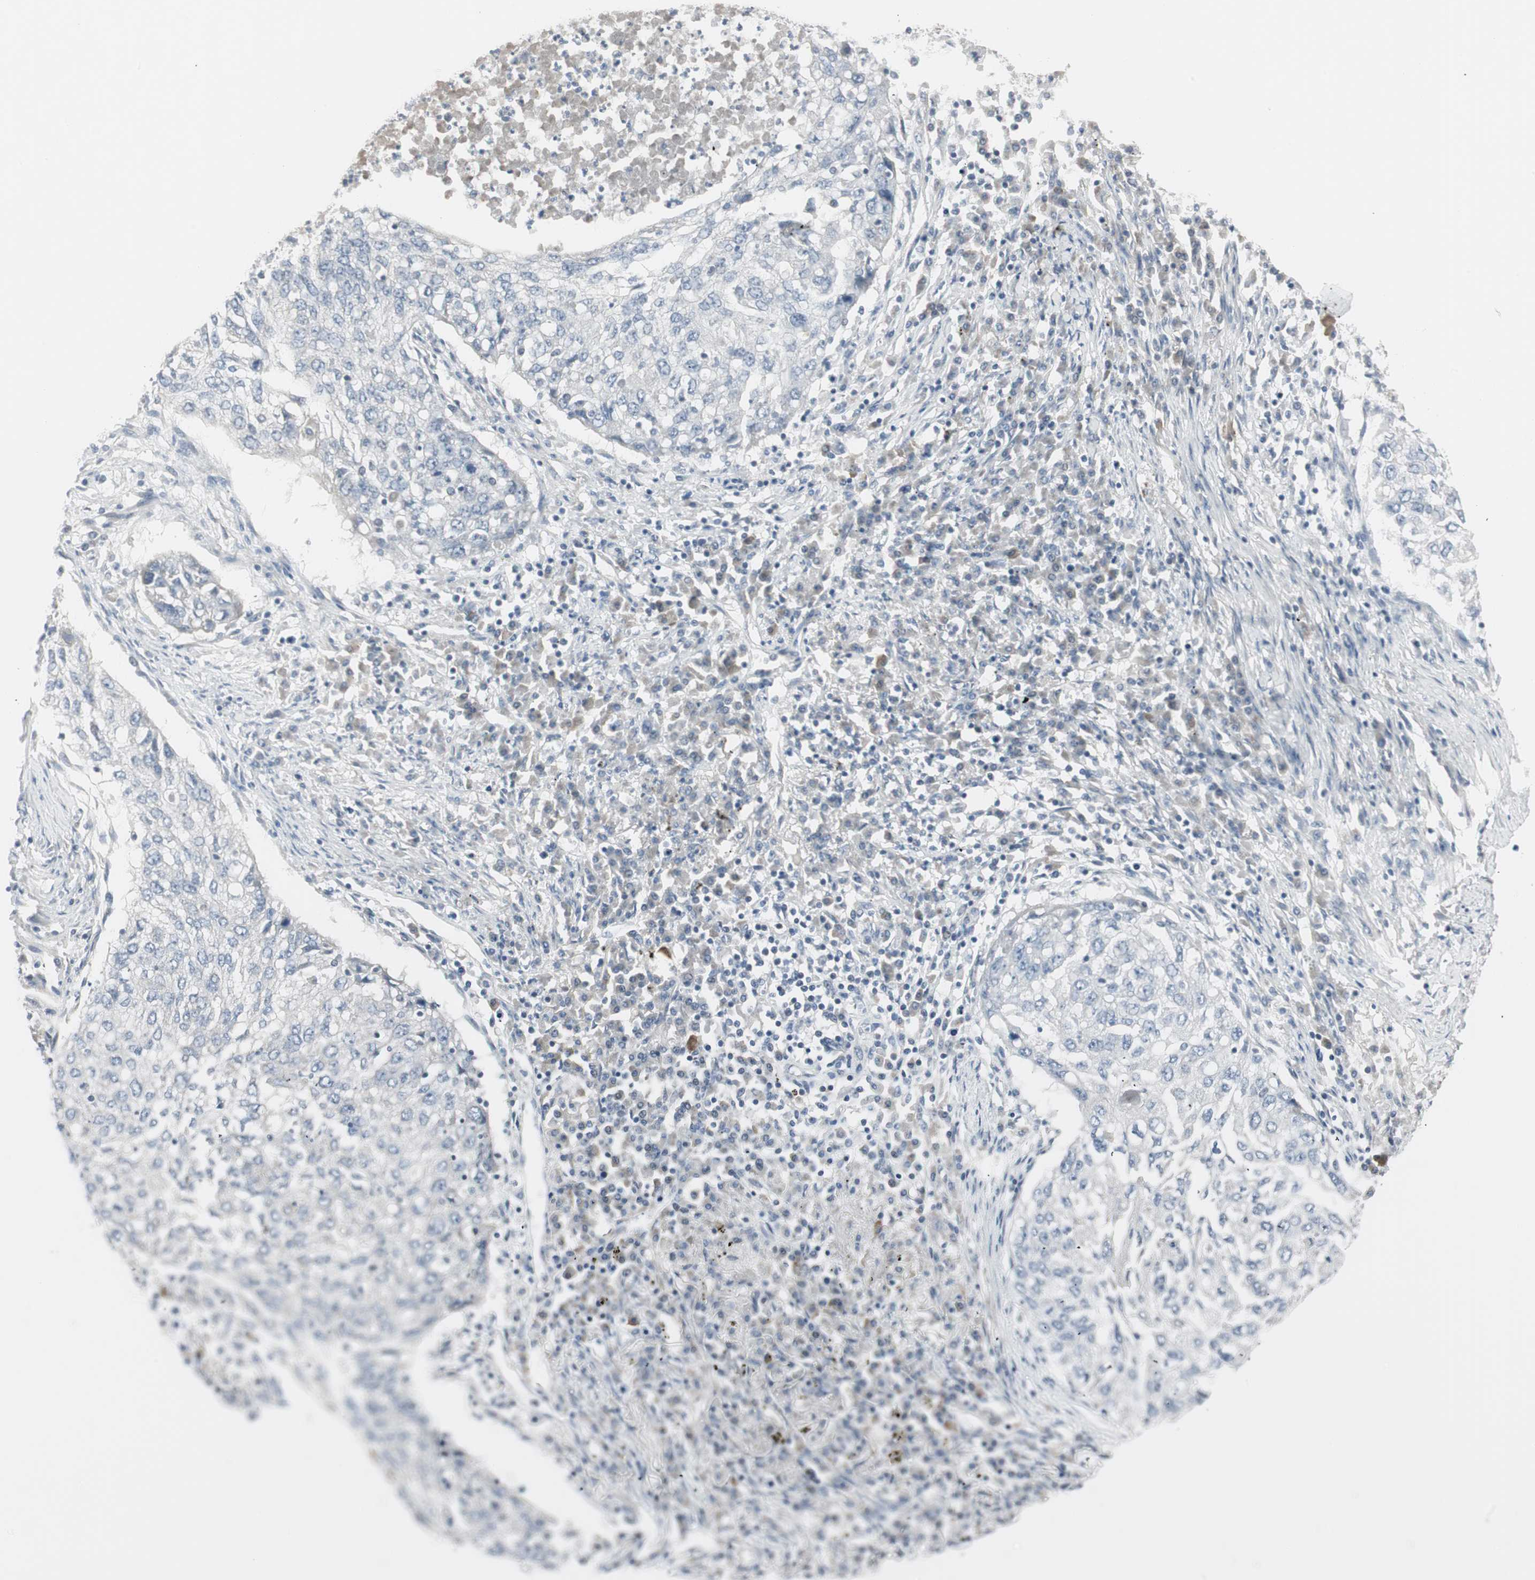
{"staining": {"intensity": "negative", "quantity": "none", "location": "none"}, "tissue": "lung cancer", "cell_type": "Tumor cells", "image_type": "cancer", "snomed": [{"axis": "morphology", "description": "Squamous cell carcinoma, NOS"}, {"axis": "topography", "description": "Lung"}], "caption": "DAB immunohistochemical staining of human lung squamous cell carcinoma shows no significant positivity in tumor cells. (DAB (3,3'-diaminobenzidine) IHC visualized using brightfield microscopy, high magnification).", "gene": "DMPK", "patient": {"sex": "female", "age": 63}}